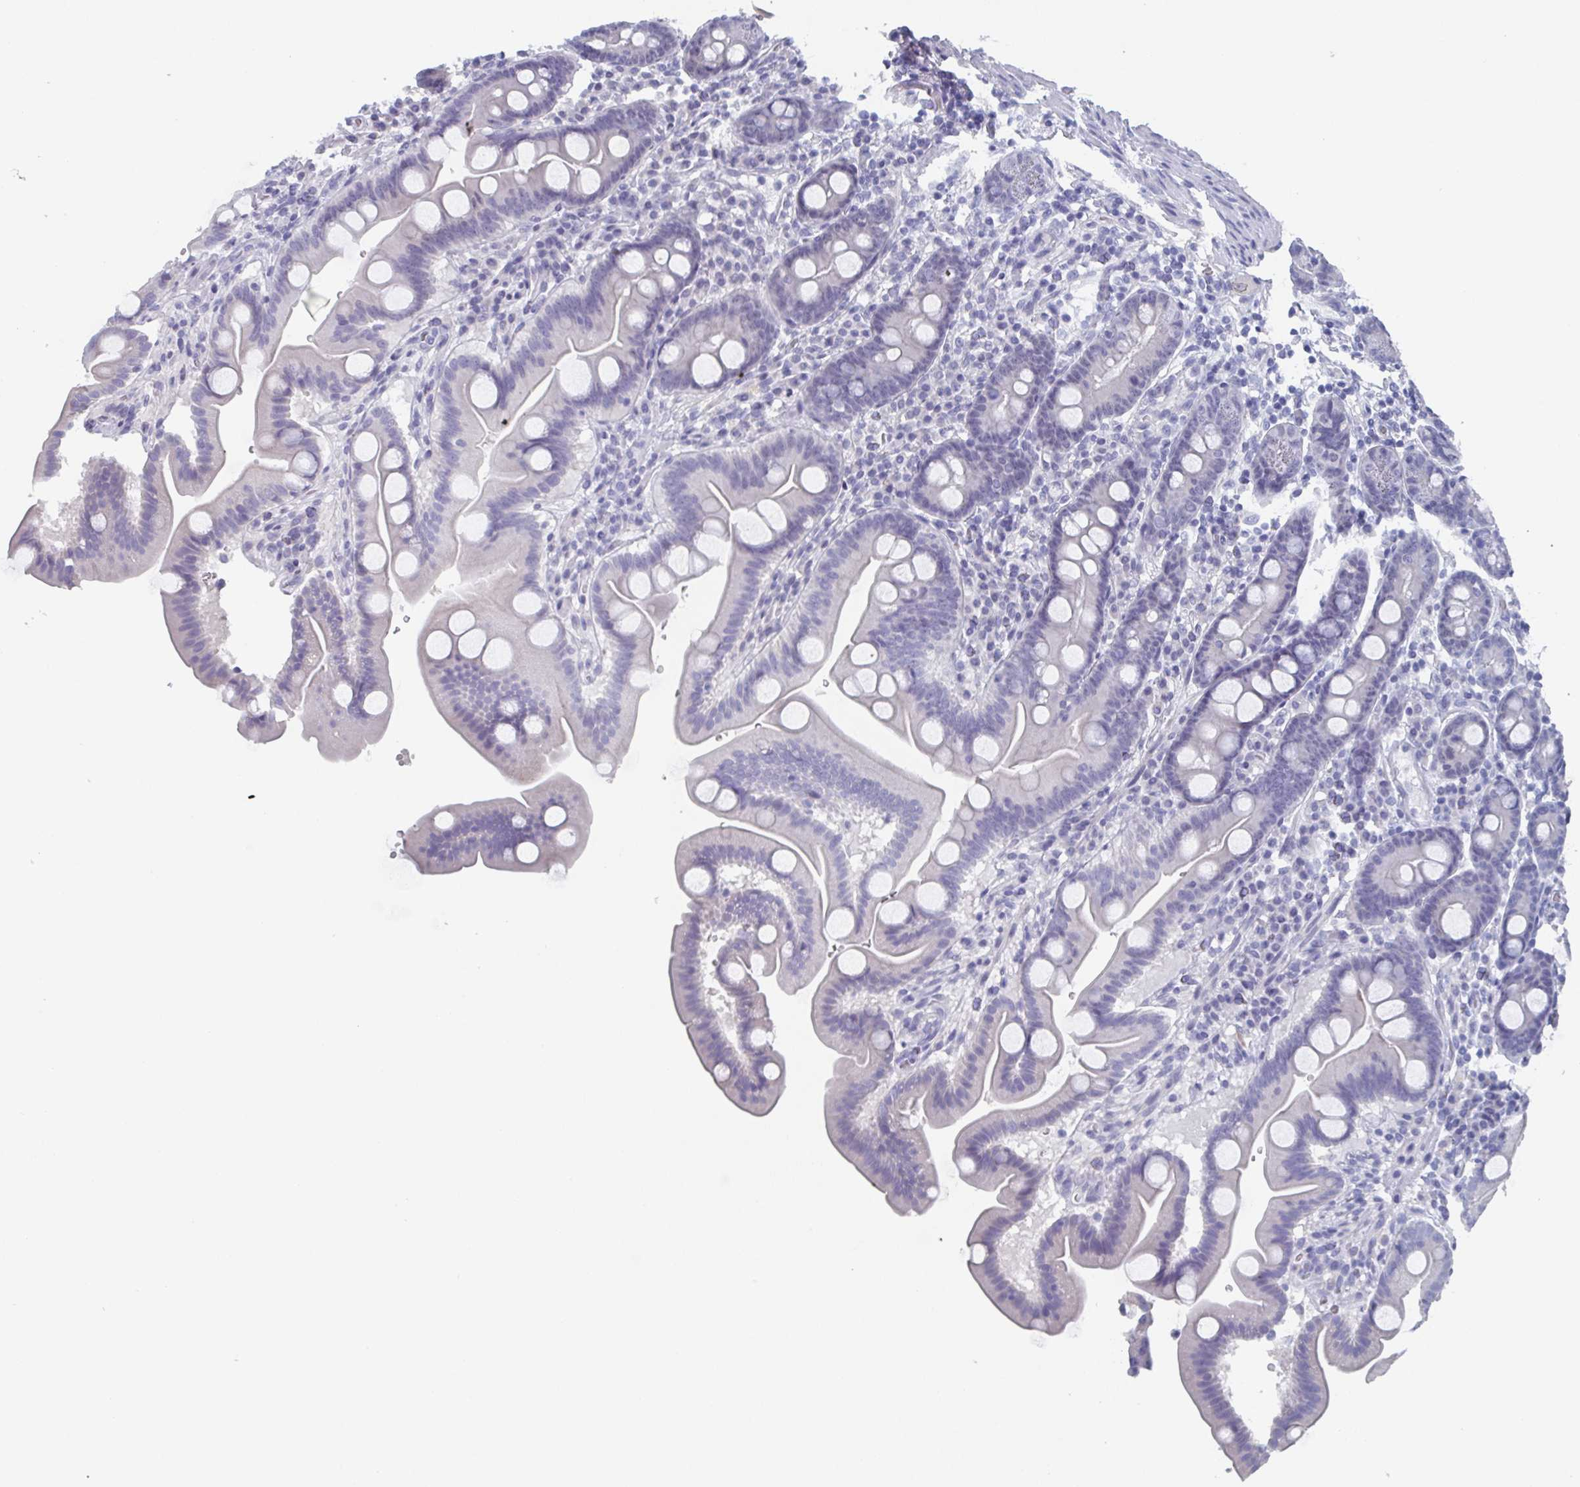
{"staining": {"intensity": "negative", "quantity": "none", "location": "none"}, "tissue": "duodenum", "cell_type": "Glandular cells", "image_type": "normal", "snomed": [{"axis": "morphology", "description": "Normal tissue, NOS"}, {"axis": "topography", "description": "Duodenum"}], "caption": "This image is of unremarkable duodenum stained with immunohistochemistry to label a protein in brown with the nuclei are counter-stained blue. There is no staining in glandular cells. (Stains: DAB (3,3'-diaminobenzidine) immunohistochemistry with hematoxylin counter stain, Microscopy: brightfield microscopy at high magnification).", "gene": "DYDC2", "patient": {"sex": "male", "age": 59}}